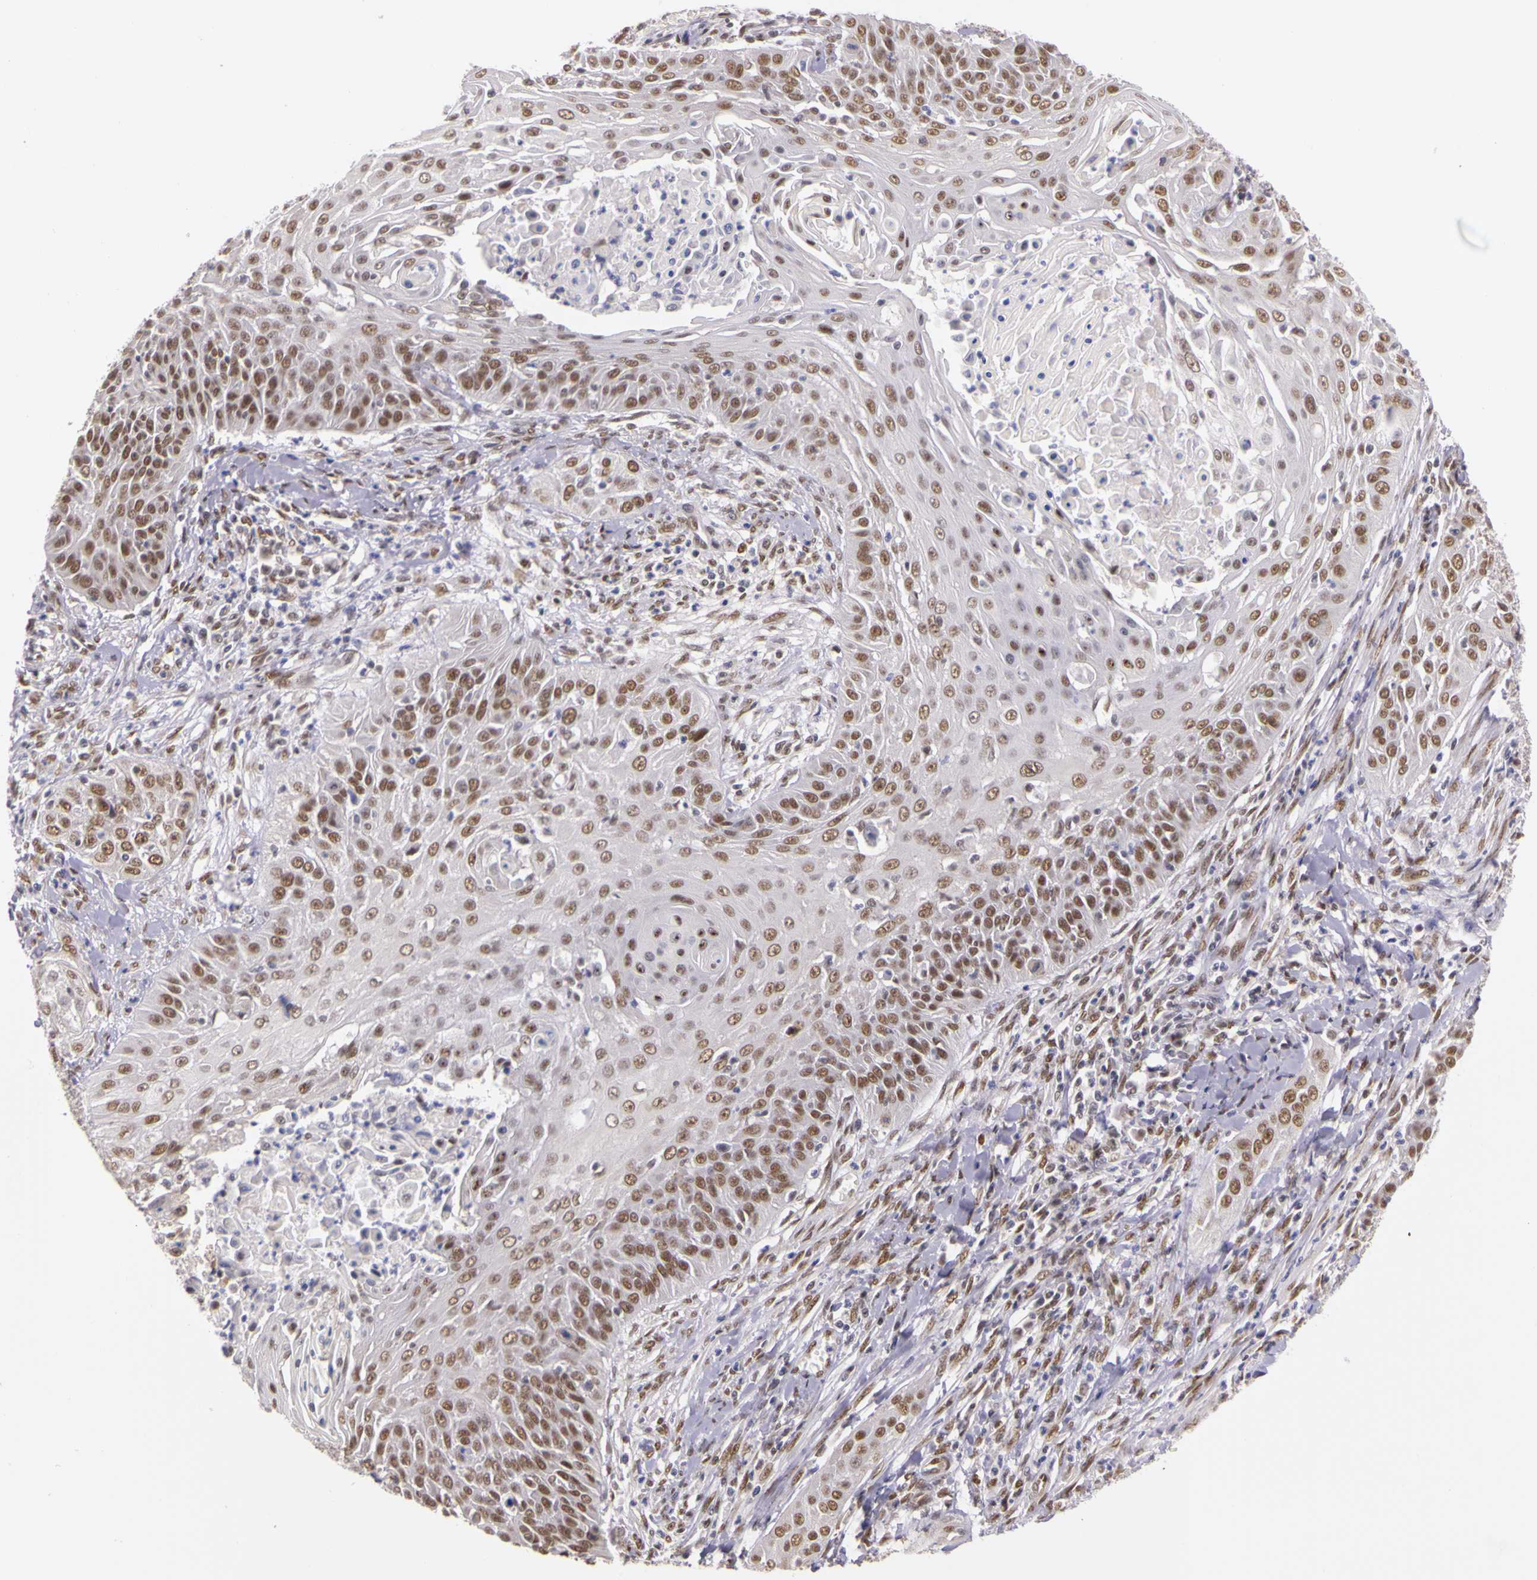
{"staining": {"intensity": "moderate", "quantity": ">75%", "location": "nuclear"}, "tissue": "cervical cancer", "cell_type": "Tumor cells", "image_type": "cancer", "snomed": [{"axis": "morphology", "description": "Squamous cell carcinoma, NOS"}, {"axis": "topography", "description": "Cervix"}], "caption": "Tumor cells exhibit medium levels of moderate nuclear staining in approximately >75% of cells in human cervical squamous cell carcinoma. (Stains: DAB in brown, nuclei in blue, Microscopy: brightfield microscopy at high magnification).", "gene": "WDR13", "patient": {"sex": "female", "age": 64}}